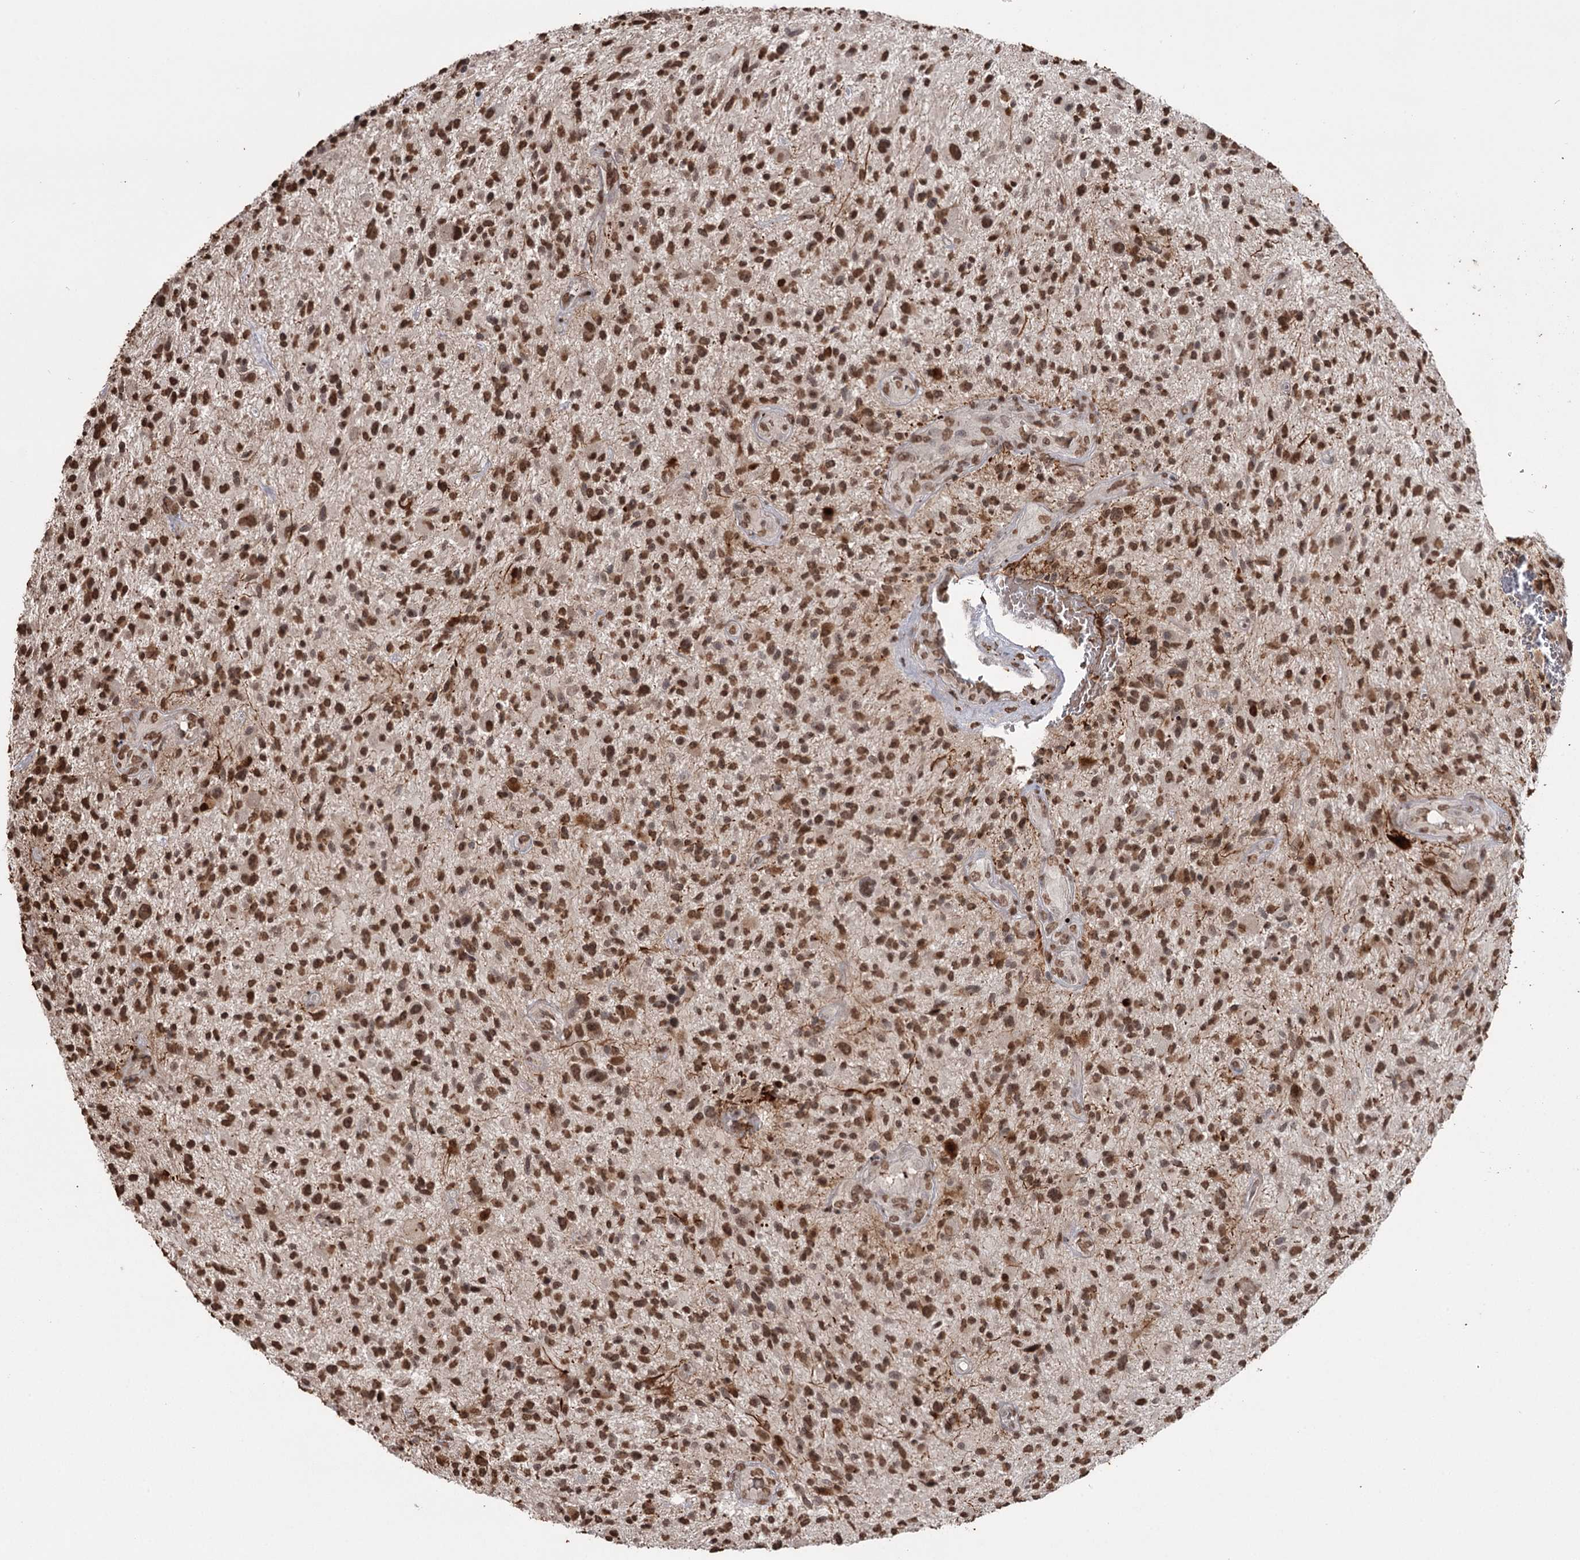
{"staining": {"intensity": "strong", "quantity": ">75%", "location": "nuclear"}, "tissue": "glioma", "cell_type": "Tumor cells", "image_type": "cancer", "snomed": [{"axis": "morphology", "description": "Glioma, malignant, High grade"}, {"axis": "topography", "description": "Brain"}], "caption": "This is an image of immunohistochemistry (IHC) staining of glioma, which shows strong expression in the nuclear of tumor cells.", "gene": "THYN1", "patient": {"sex": "male", "age": 47}}